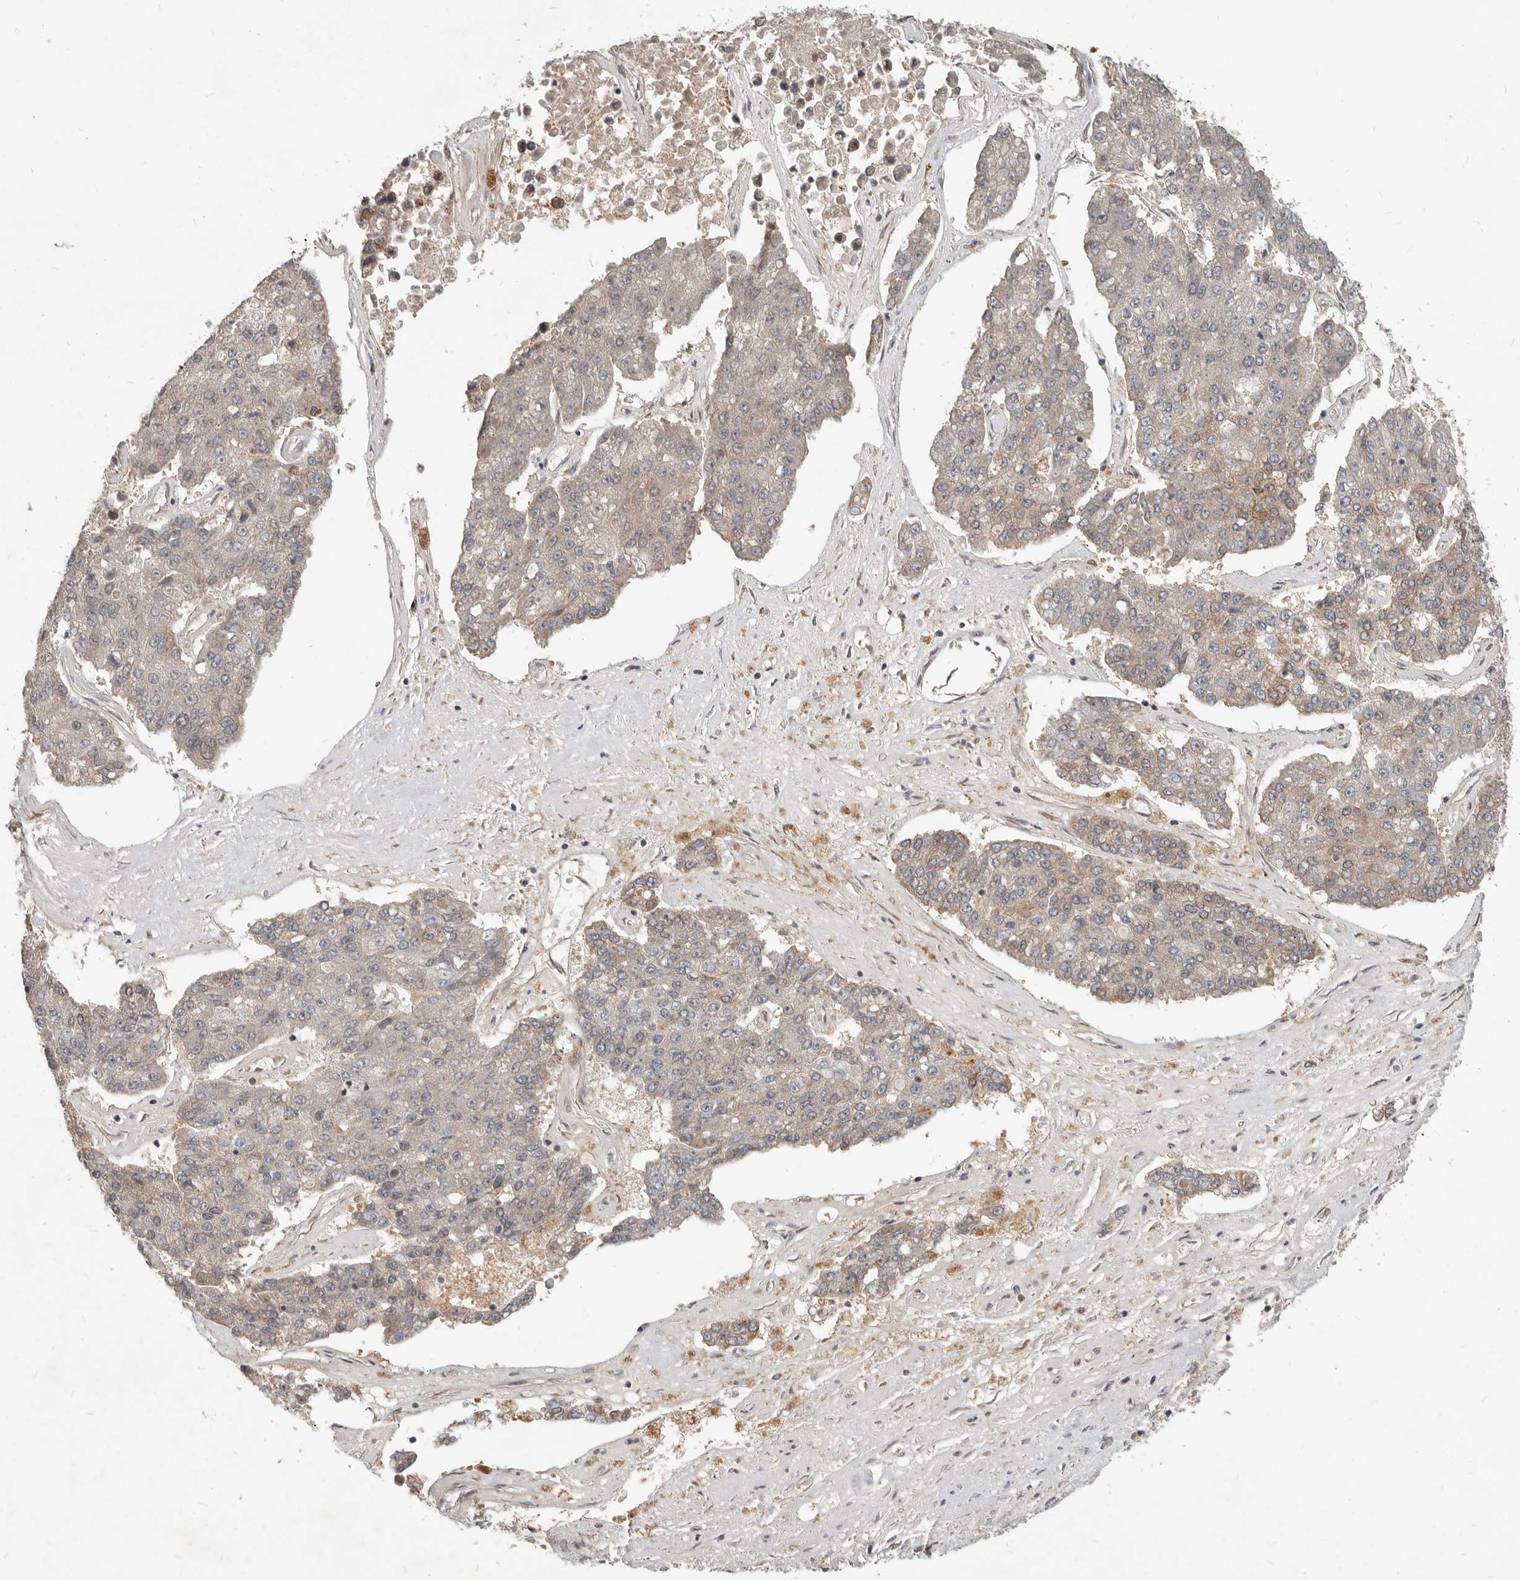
{"staining": {"intensity": "weak", "quantity": "<25%", "location": "cytoplasmic/membranous"}, "tissue": "pancreatic cancer", "cell_type": "Tumor cells", "image_type": "cancer", "snomed": [{"axis": "morphology", "description": "Adenocarcinoma, NOS"}, {"axis": "topography", "description": "Pancreas"}], "caption": "Pancreatic adenocarcinoma was stained to show a protein in brown. There is no significant expression in tumor cells.", "gene": "NPY4R", "patient": {"sex": "male", "age": 50}}